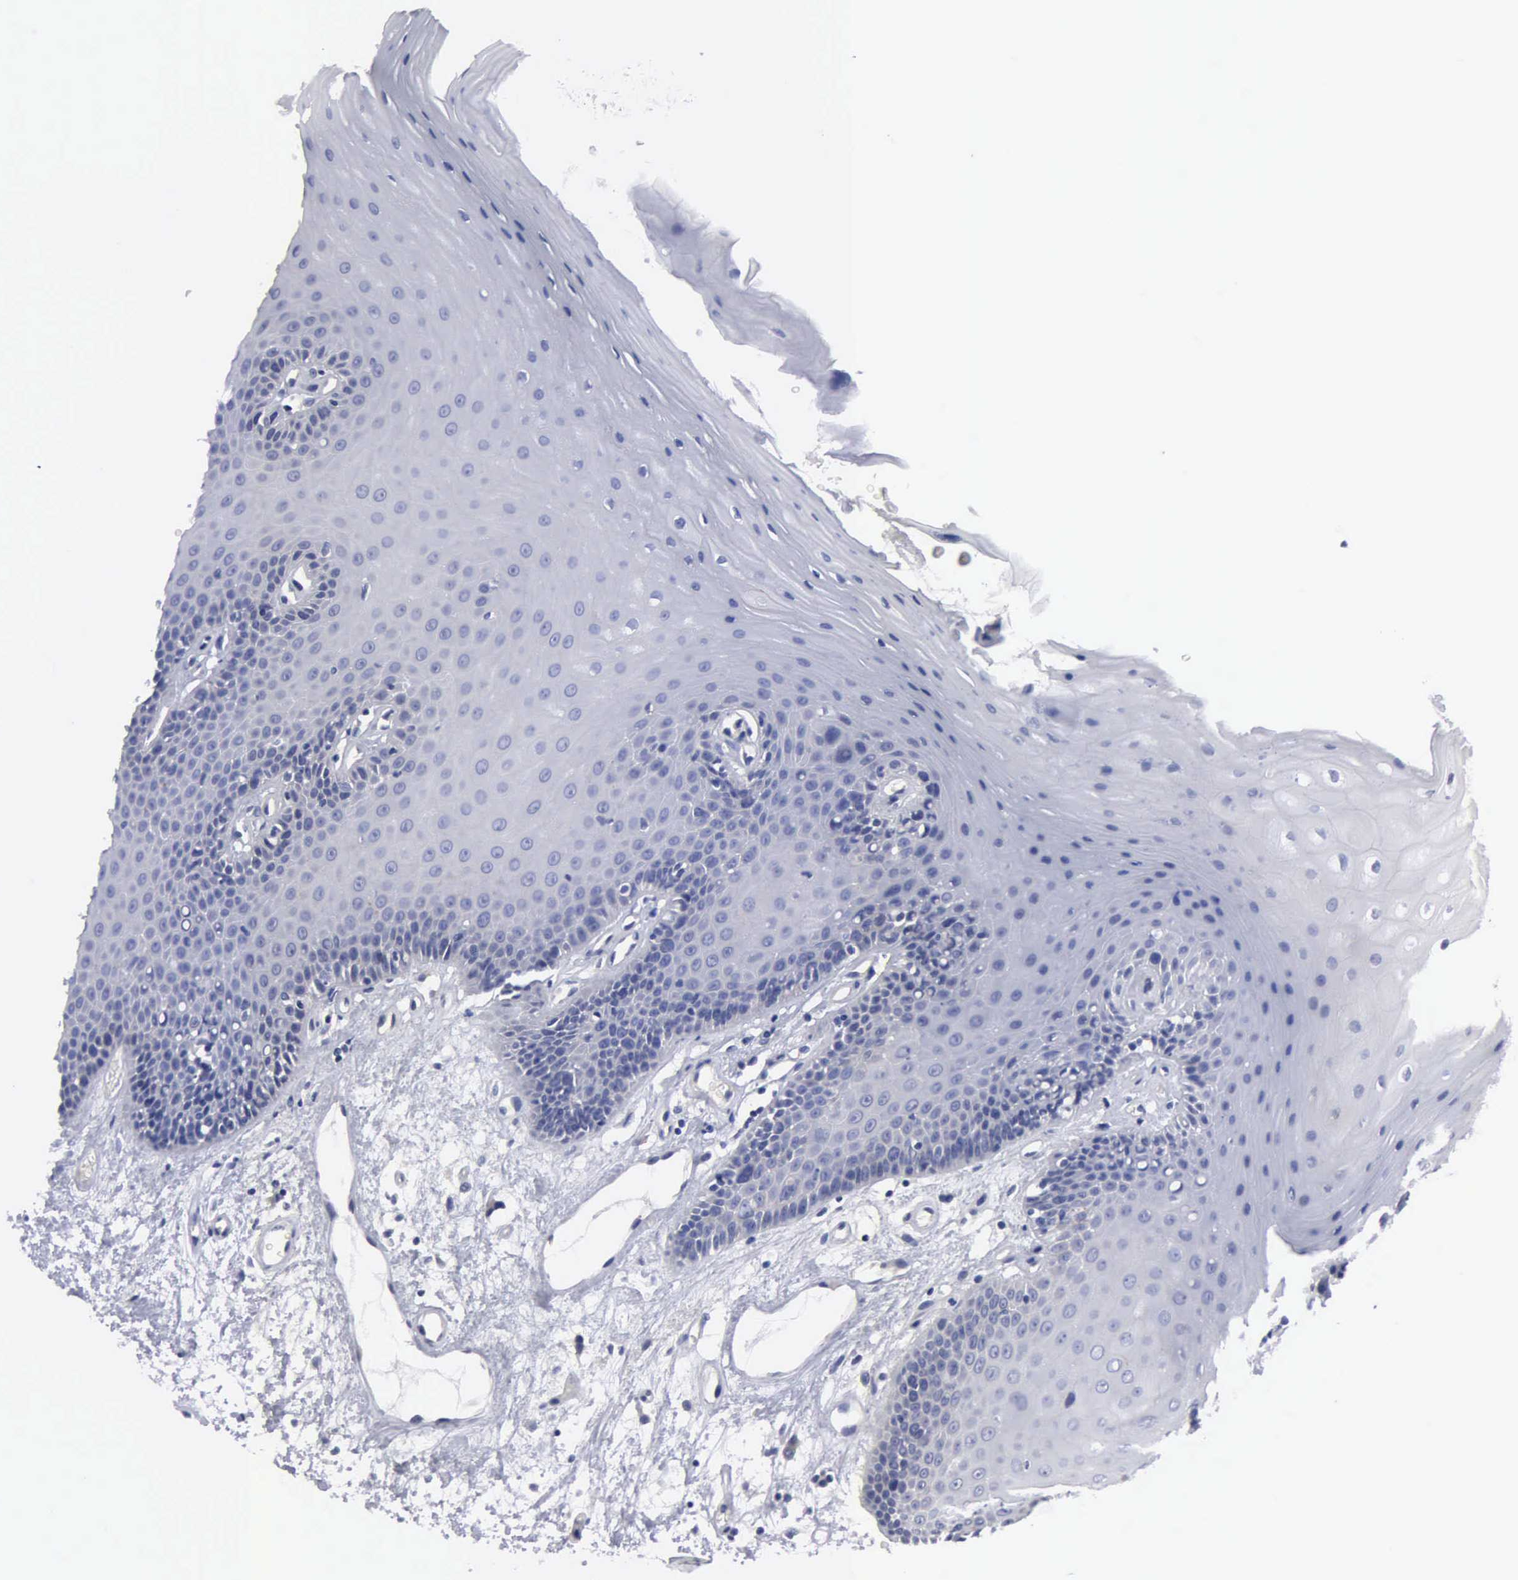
{"staining": {"intensity": "negative", "quantity": "none", "location": "none"}, "tissue": "oral mucosa", "cell_type": "Squamous epithelial cells", "image_type": "normal", "snomed": [{"axis": "morphology", "description": "Normal tissue, NOS"}, {"axis": "topography", "description": "Oral tissue"}], "caption": "The photomicrograph reveals no significant positivity in squamous epithelial cells of oral mucosa. (DAB (3,3'-diaminobenzidine) IHC, high magnification).", "gene": "RDX", "patient": {"sex": "female", "age": 79}}